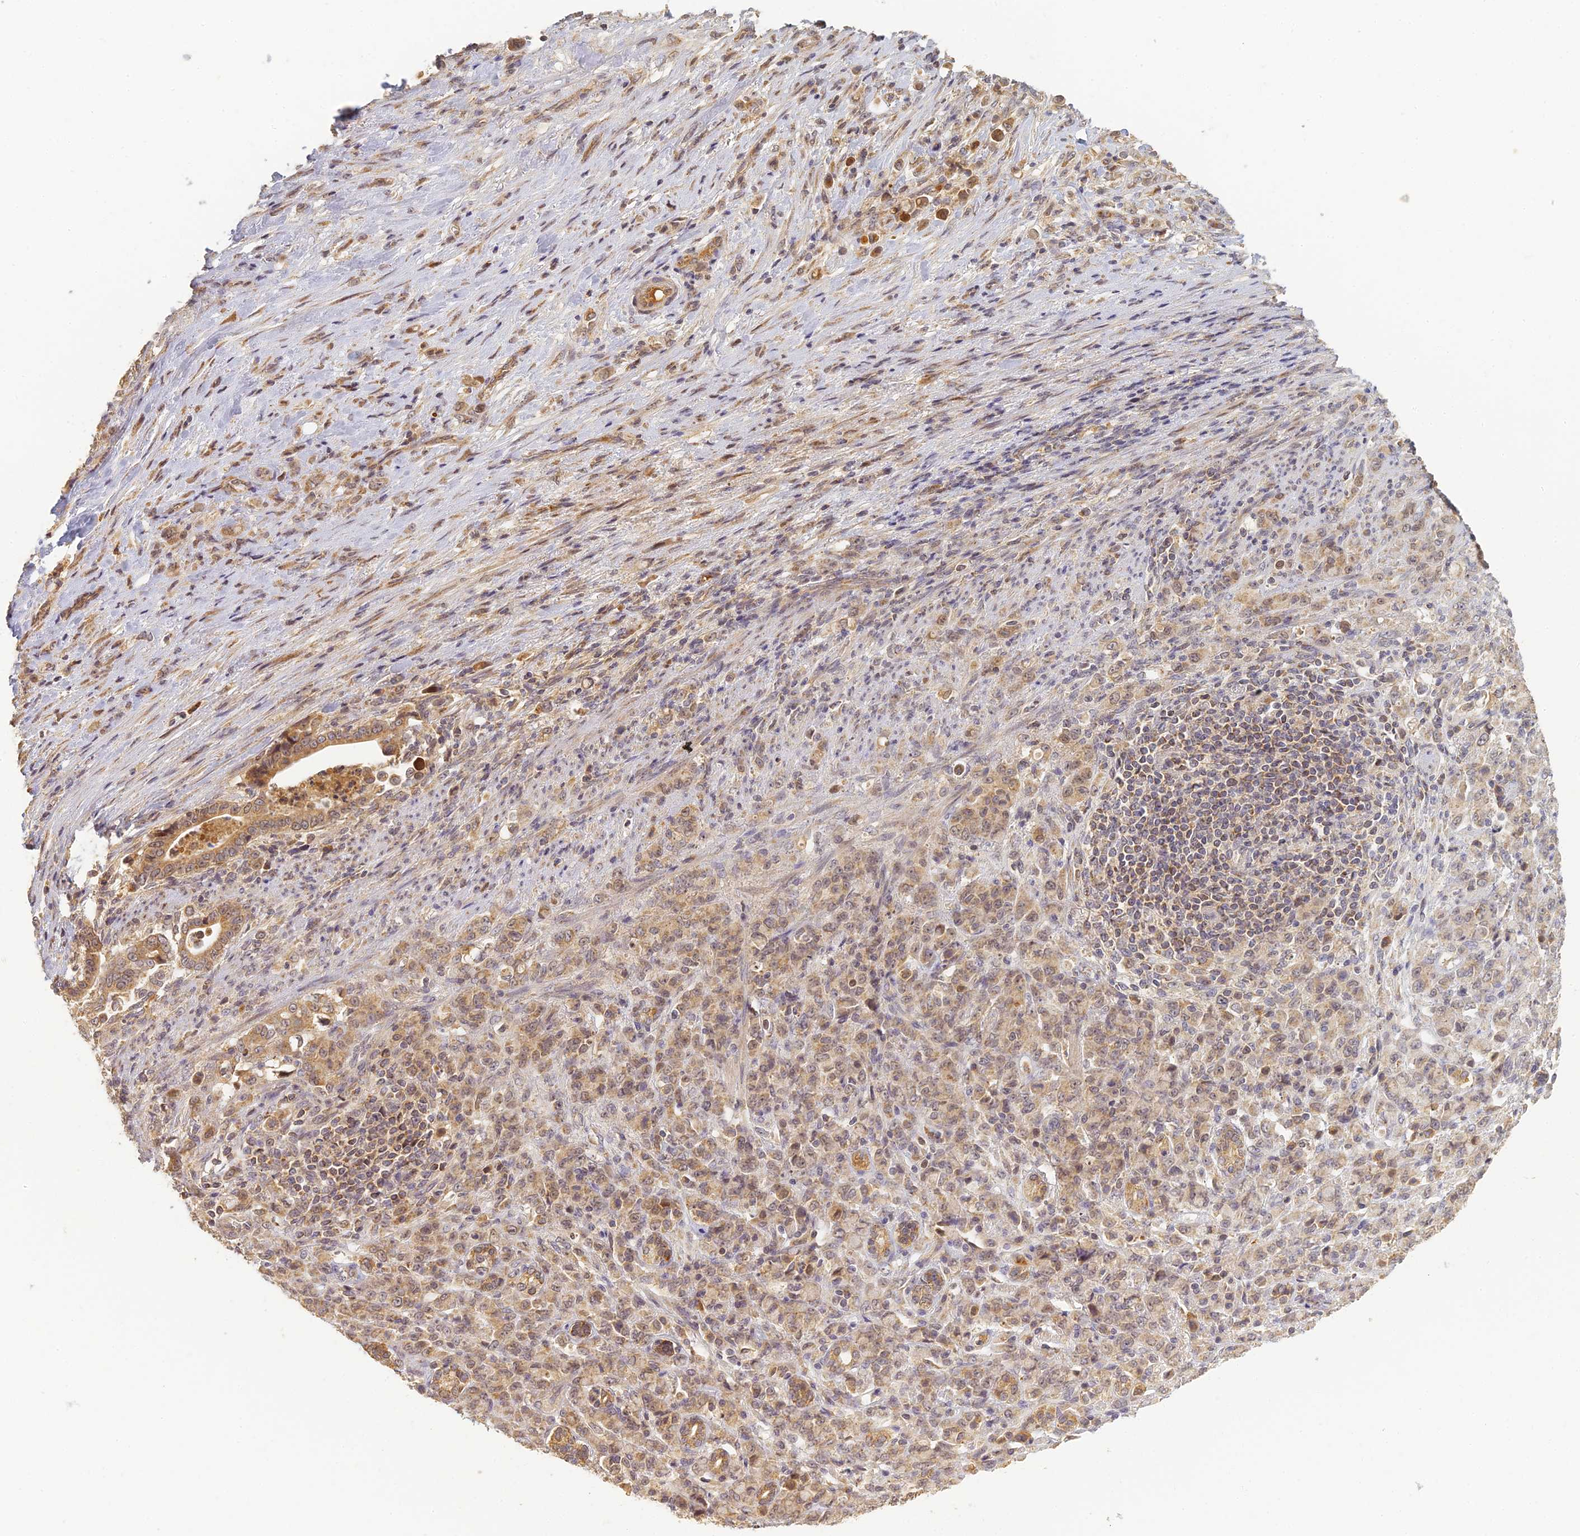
{"staining": {"intensity": "weak", "quantity": ">75%", "location": "cytoplasmic/membranous"}, "tissue": "stomach cancer", "cell_type": "Tumor cells", "image_type": "cancer", "snomed": [{"axis": "morphology", "description": "Adenocarcinoma, NOS"}, {"axis": "topography", "description": "Stomach"}], "caption": "Human stomach cancer (adenocarcinoma) stained for a protein (brown) reveals weak cytoplasmic/membranous positive staining in approximately >75% of tumor cells.", "gene": "RGL3", "patient": {"sex": "female", "age": 79}}